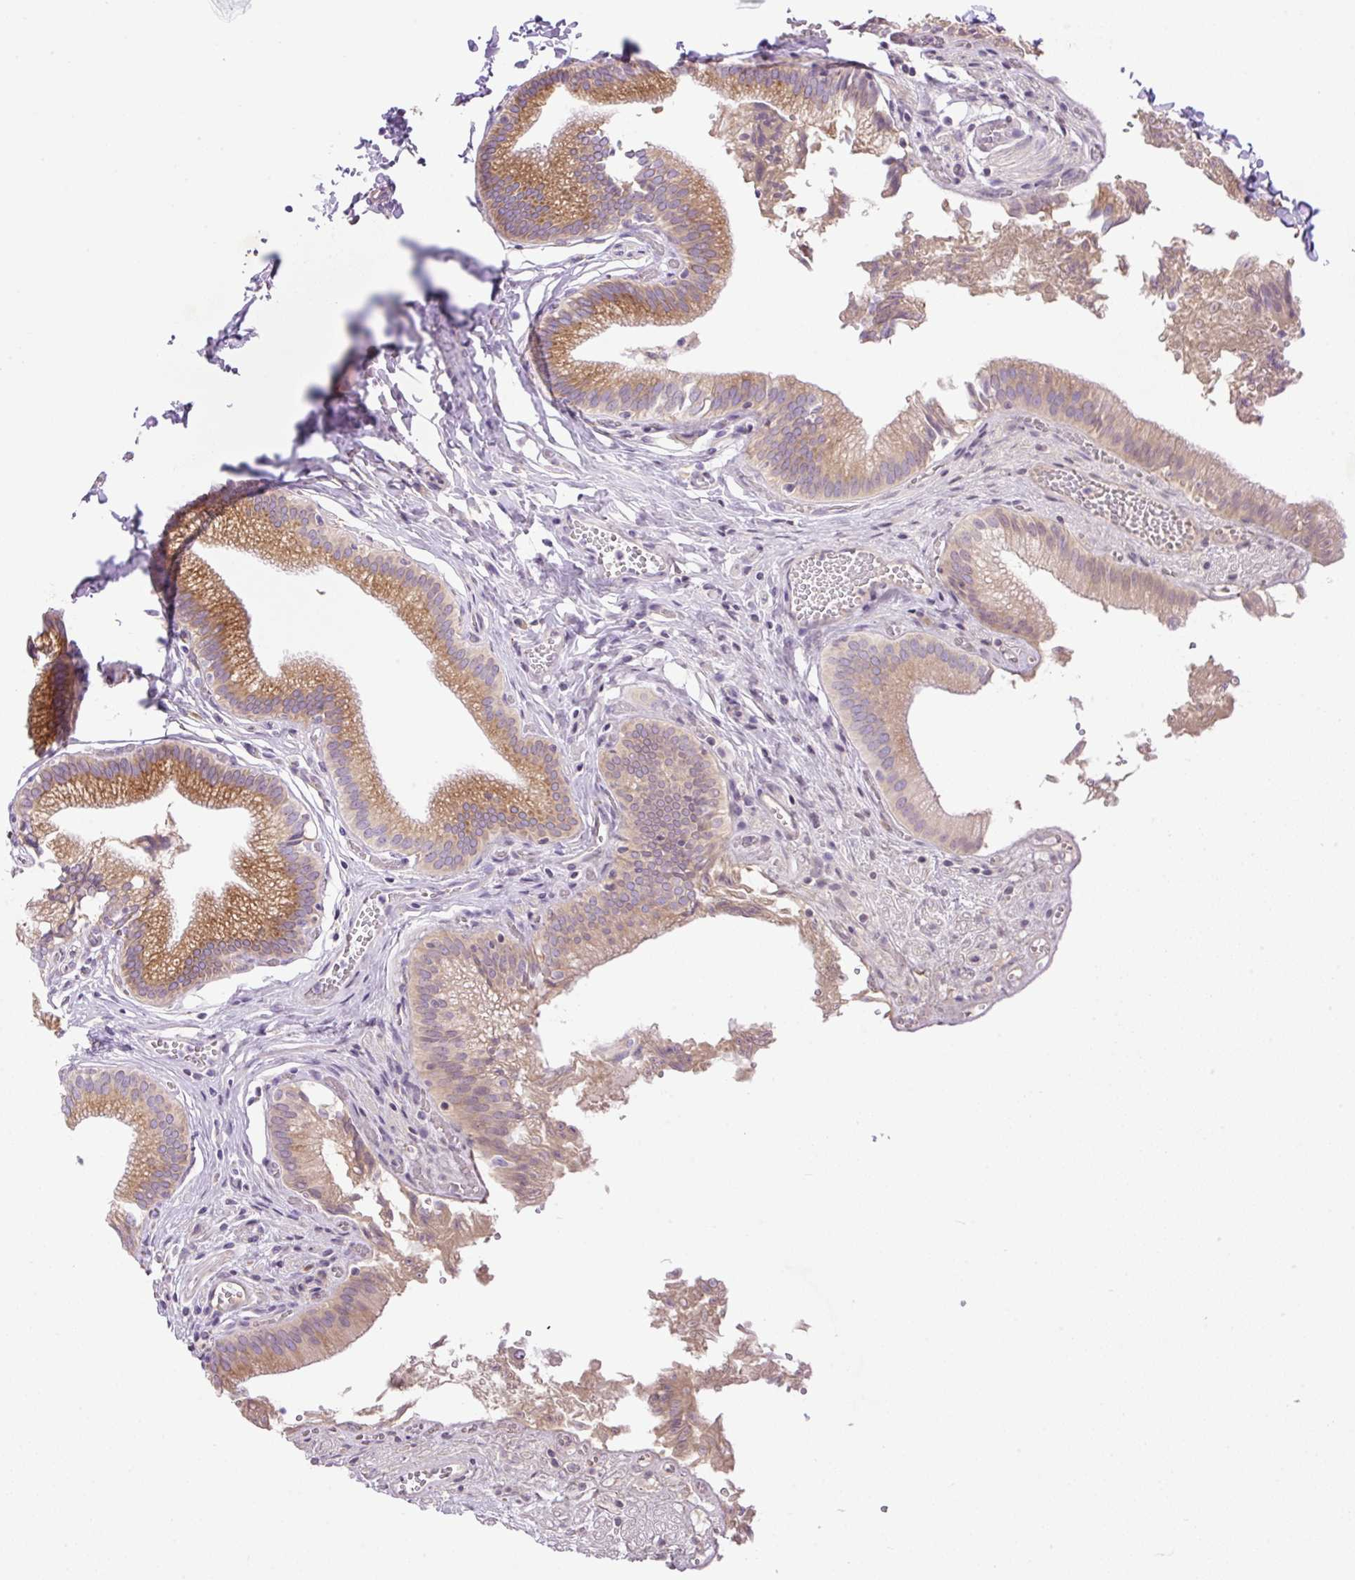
{"staining": {"intensity": "moderate", "quantity": ">75%", "location": "cytoplasmic/membranous"}, "tissue": "gallbladder", "cell_type": "Glandular cells", "image_type": "normal", "snomed": [{"axis": "morphology", "description": "Normal tissue, NOS"}, {"axis": "topography", "description": "Gallbladder"}, {"axis": "topography", "description": "Peripheral nerve tissue"}], "caption": "This histopathology image shows benign gallbladder stained with immunohistochemistry to label a protein in brown. The cytoplasmic/membranous of glandular cells show moderate positivity for the protein. Nuclei are counter-stained blue.", "gene": "POFUT1", "patient": {"sex": "male", "age": 17}}